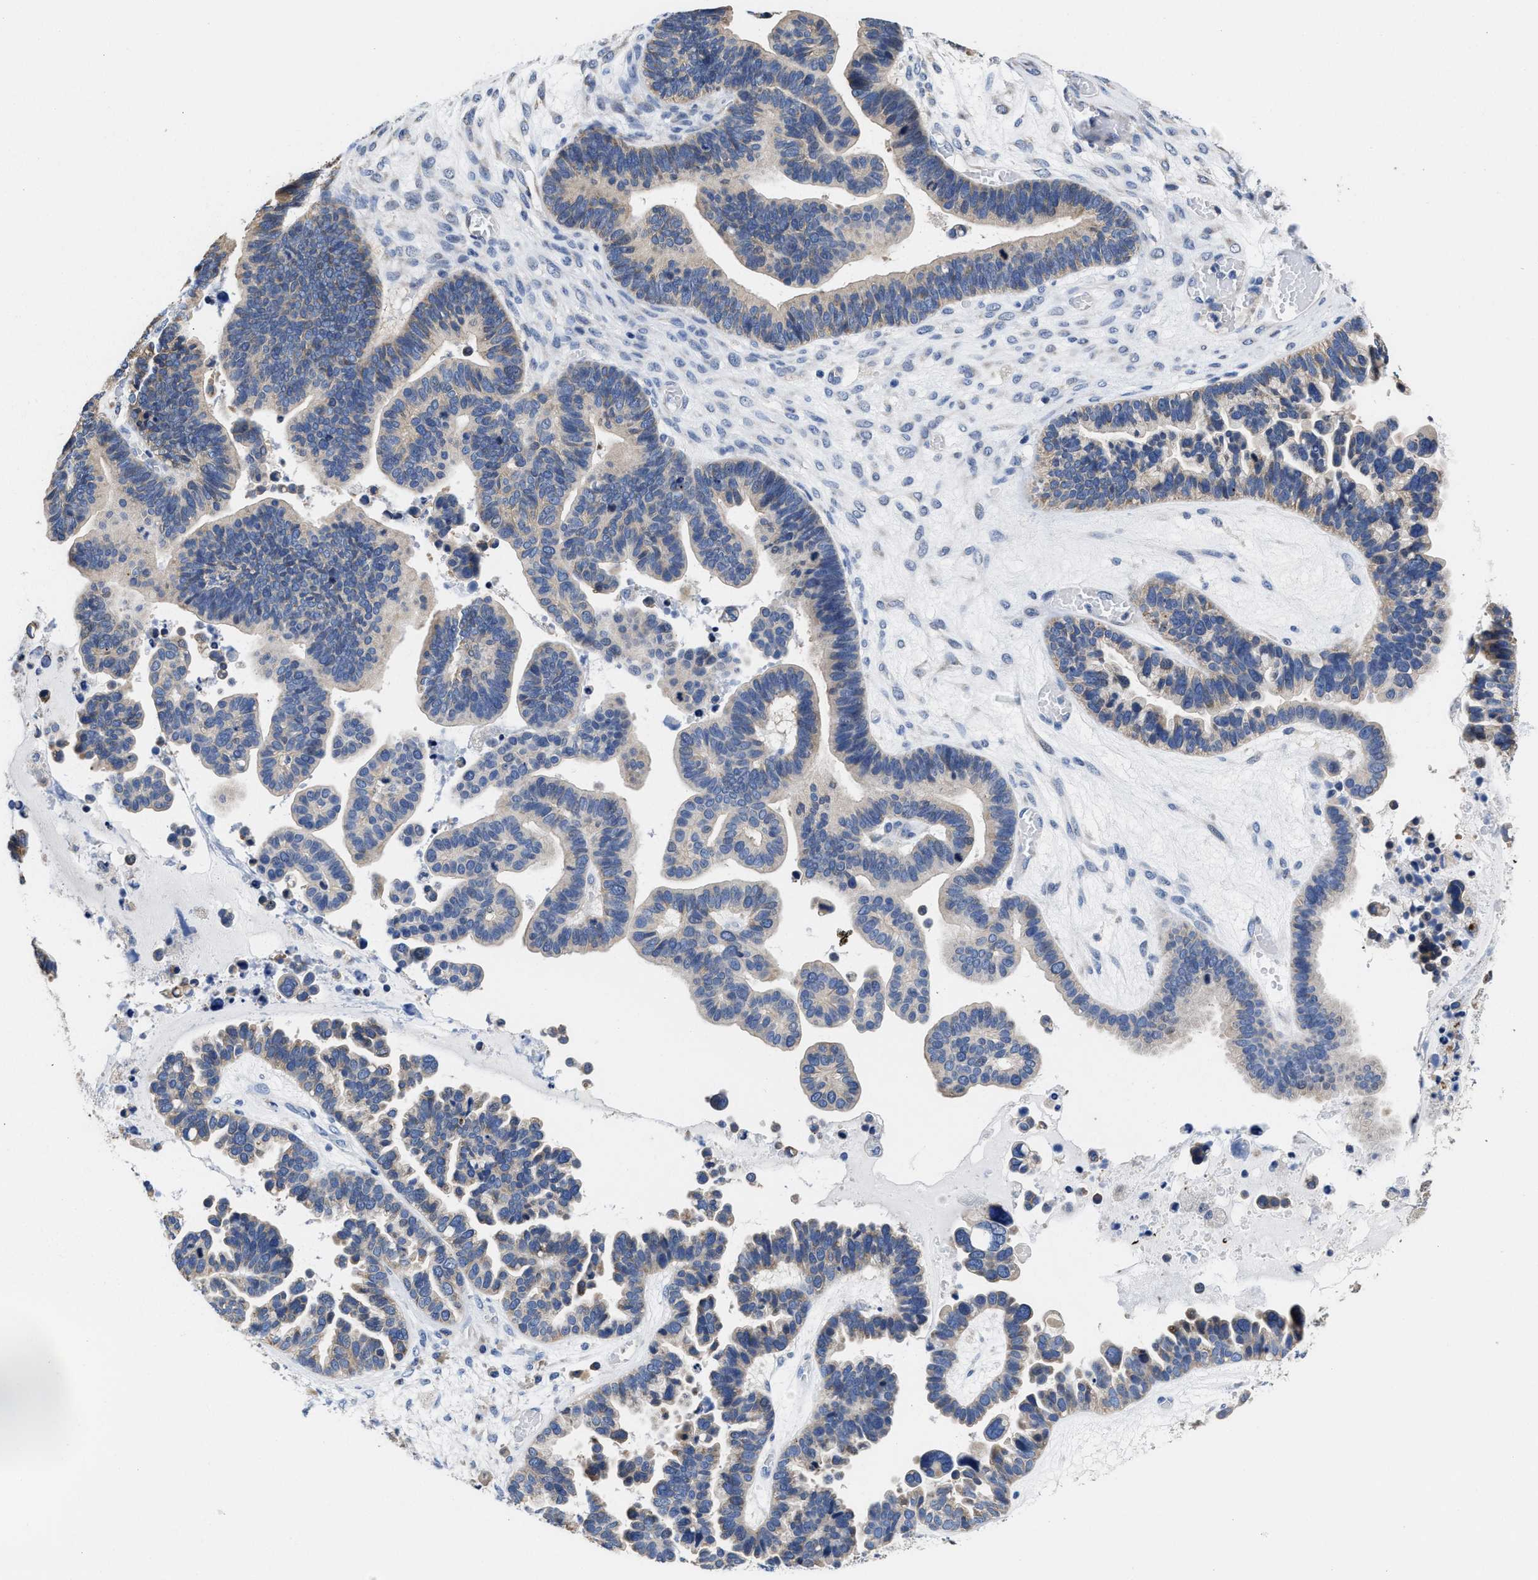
{"staining": {"intensity": "weak", "quantity": "<25%", "location": "cytoplasmic/membranous"}, "tissue": "ovarian cancer", "cell_type": "Tumor cells", "image_type": "cancer", "snomed": [{"axis": "morphology", "description": "Cystadenocarcinoma, serous, NOS"}, {"axis": "topography", "description": "Ovary"}], "caption": "Immunohistochemical staining of serous cystadenocarcinoma (ovarian) exhibits no significant expression in tumor cells. The staining was performed using DAB (3,3'-diaminobenzidine) to visualize the protein expression in brown, while the nuclei were stained in blue with hematoxylin (Magnification: 20x).", "gene": "HOOK1", "patient": {"sex": "female", "age": 56}}